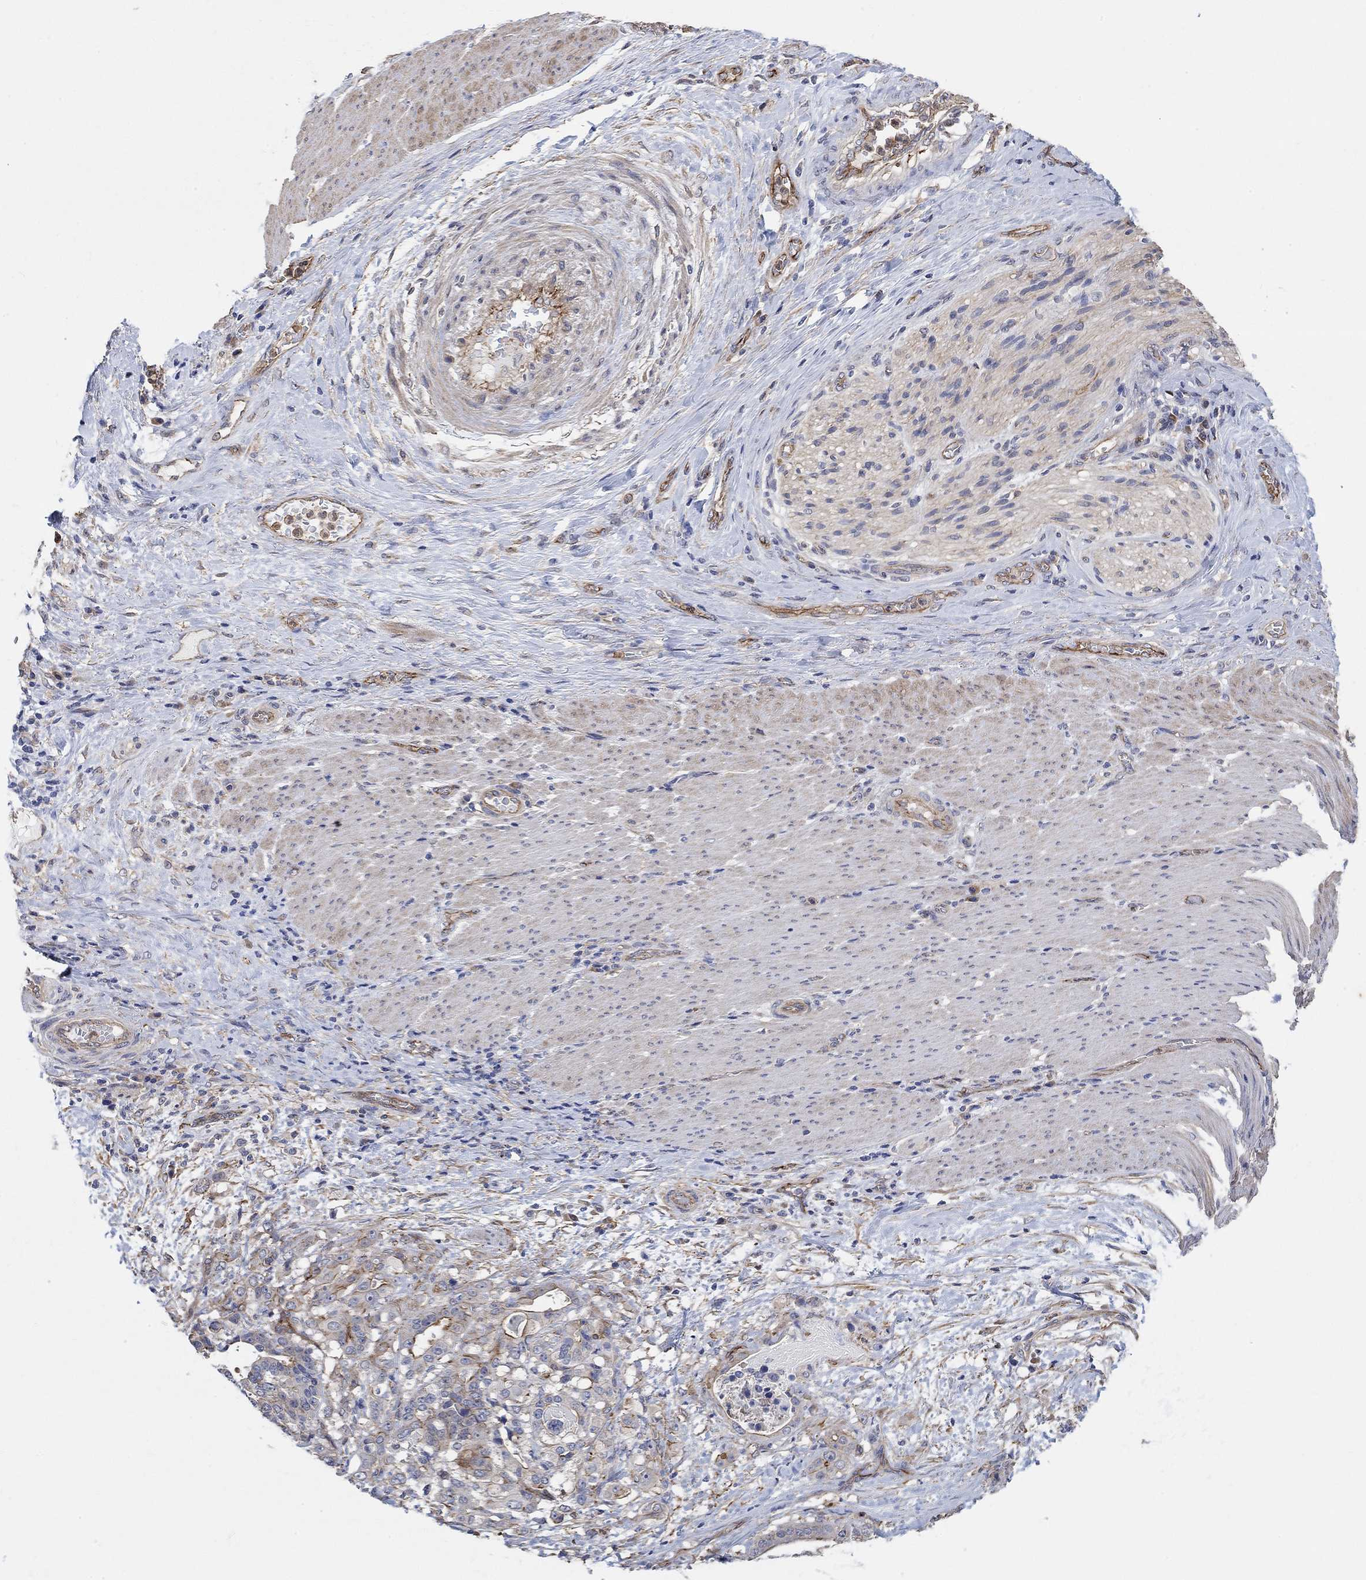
{"staining": {"intensity": "strong", "quantity": "<25%", "location": "cytoplasmic/membranous"}, "tissue": "stomach cancer", "cell_type": "Tumor cells", "image_type": "cancer", "snomed": [{"axis": "morphology", "description": "Adenocarcinoma, NOS"}, {"axis": "topography", "description": "Stomach"}], "caption": "Immunohistochemical staining of human stomach cancer reveals medium levels of strong cytoplasmic/membranous protein staining in about <25% of tumor cells.", "gene": "SYT16", "patient": {"sex": "male", "age": 48}}